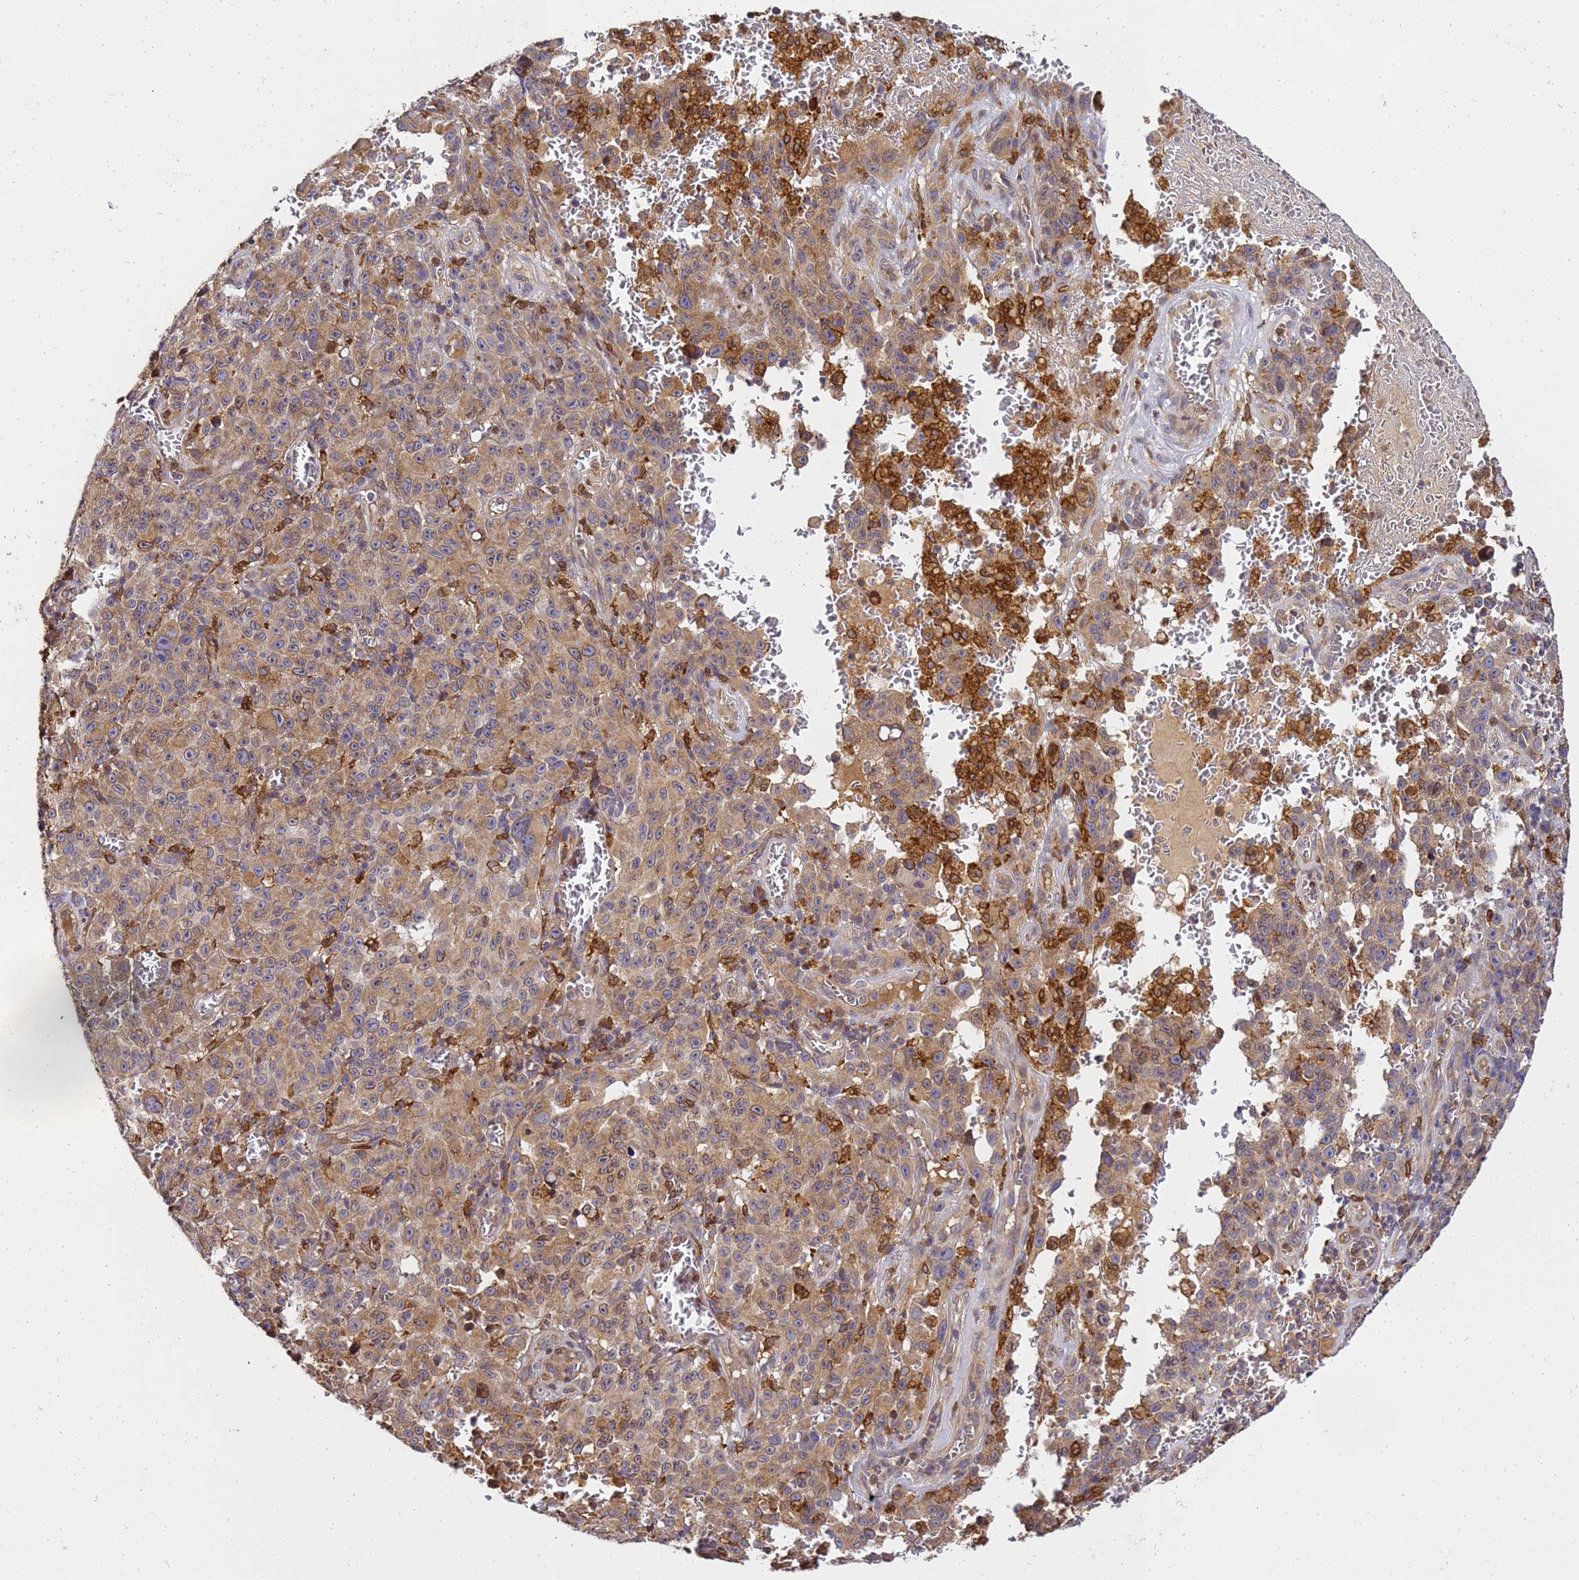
{"staining": {"intensity": "moderate", "quantity": ">75%", "location": "cytoplasmic/membranous"}, "tissue": "melanoma", "cell_type": "Tumor cells", "image_type": "cancer", "snomed": [{"axis": "morphology", "description": "Malignant melanoma, NOS"}, {"axis": "topography", "description": "Skin"}], "caption": "Malignant melanoma stained with a brown dye exhibits moderate cytoplasmic/membranous positive expression in approximately >75% of tumor cells.", "gene": "ADPGK", "patient": {"sex": "female", "age": 82}}